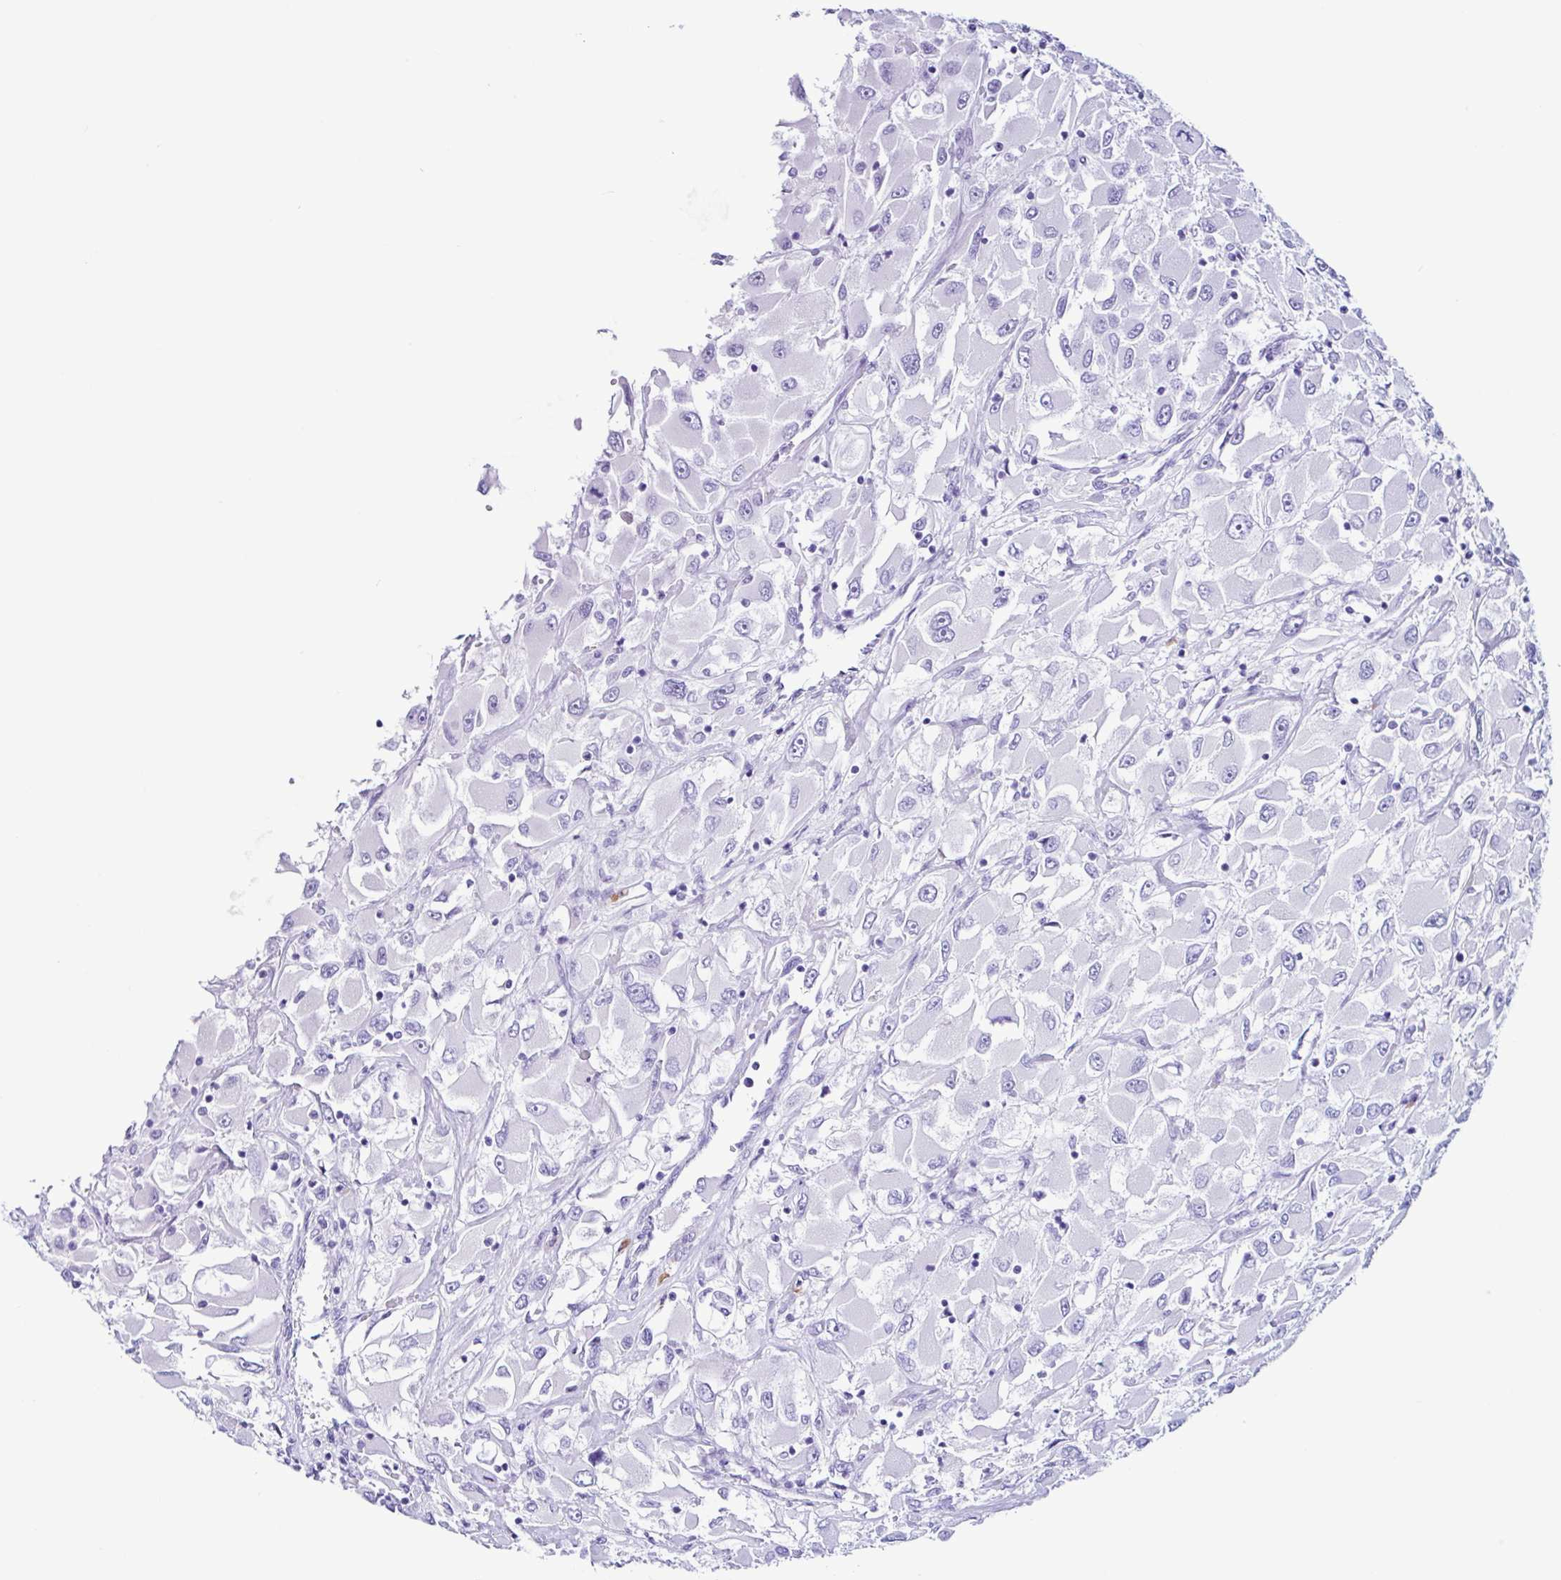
{"staining": {"intensity": "negative", "quantity": "none", "location": "none"}, "tissue": "renal cancer", "cell_type": "Tumor cells", "image_type": "cancer", "snomed": [{"axis": "morphology", "description": "Adenocarcinoma, NOS"}, {"axis": "topography", "description": "Kidney"}], "caption": "IHC of human renal cancer exhibits no expression in tumor cells.", "gene": "PIGF", "patient": {"sex": "female", "age": 52}}